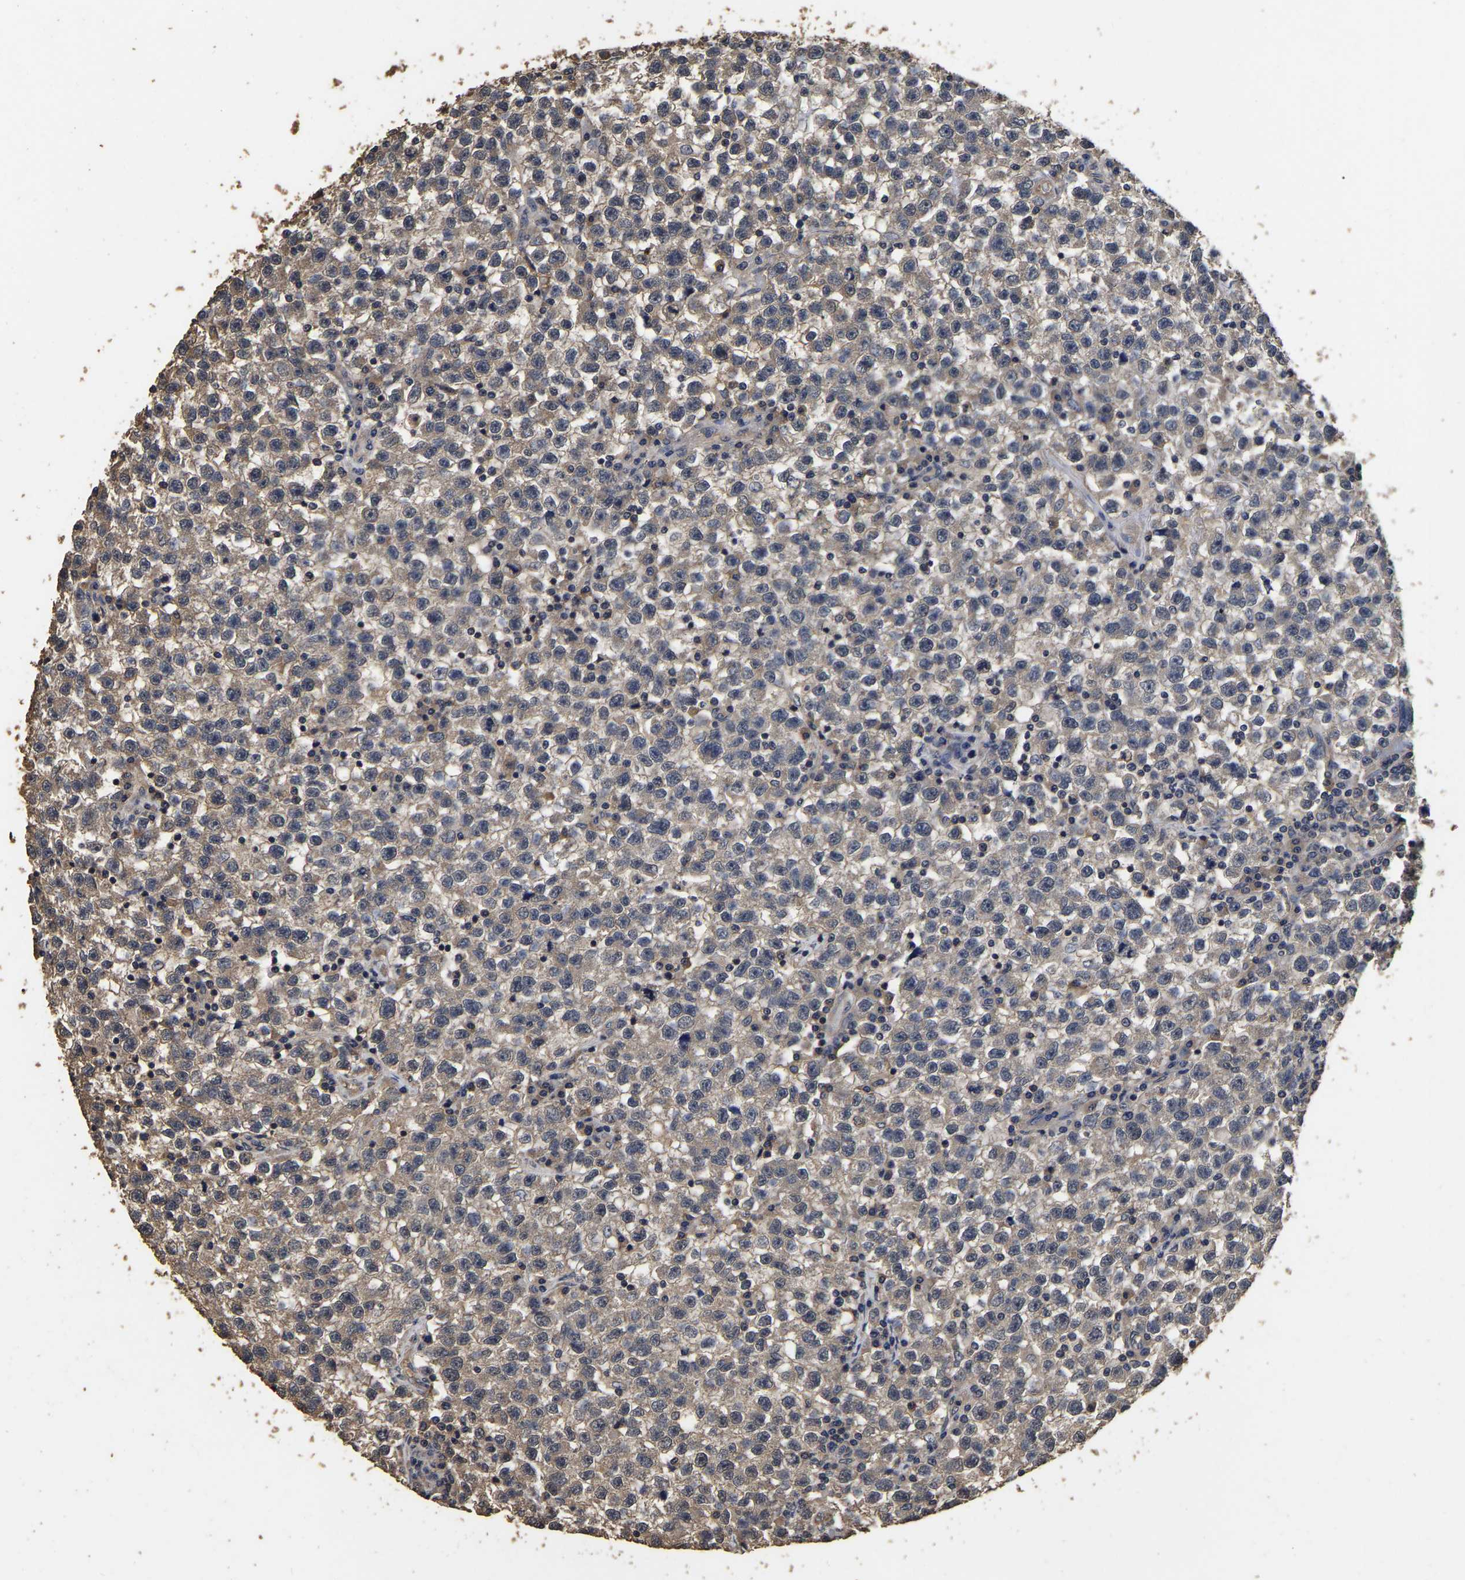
{"staining": {"intensity": "weak", "quantity": ">75%", "location": "cytoplasmic/membranous"}, "tissue": "testis cancer", "cell_type": "Tumor cells", "image_type": "cancer", "snomed": [{"axis": "morphology", "description": "Seminoma, NOS"}, {"axis": "topography", "description": "Testis"}], "caption": "A high-resolution histopathology image shows immunohistochemistry (IHC) staining of testis seminoma, which reveals weak cytoplasmic/membranous expression in about >75% of tumor cells.", "gene": "STK32C", "patient": {"sex": "male", "age": 22}}